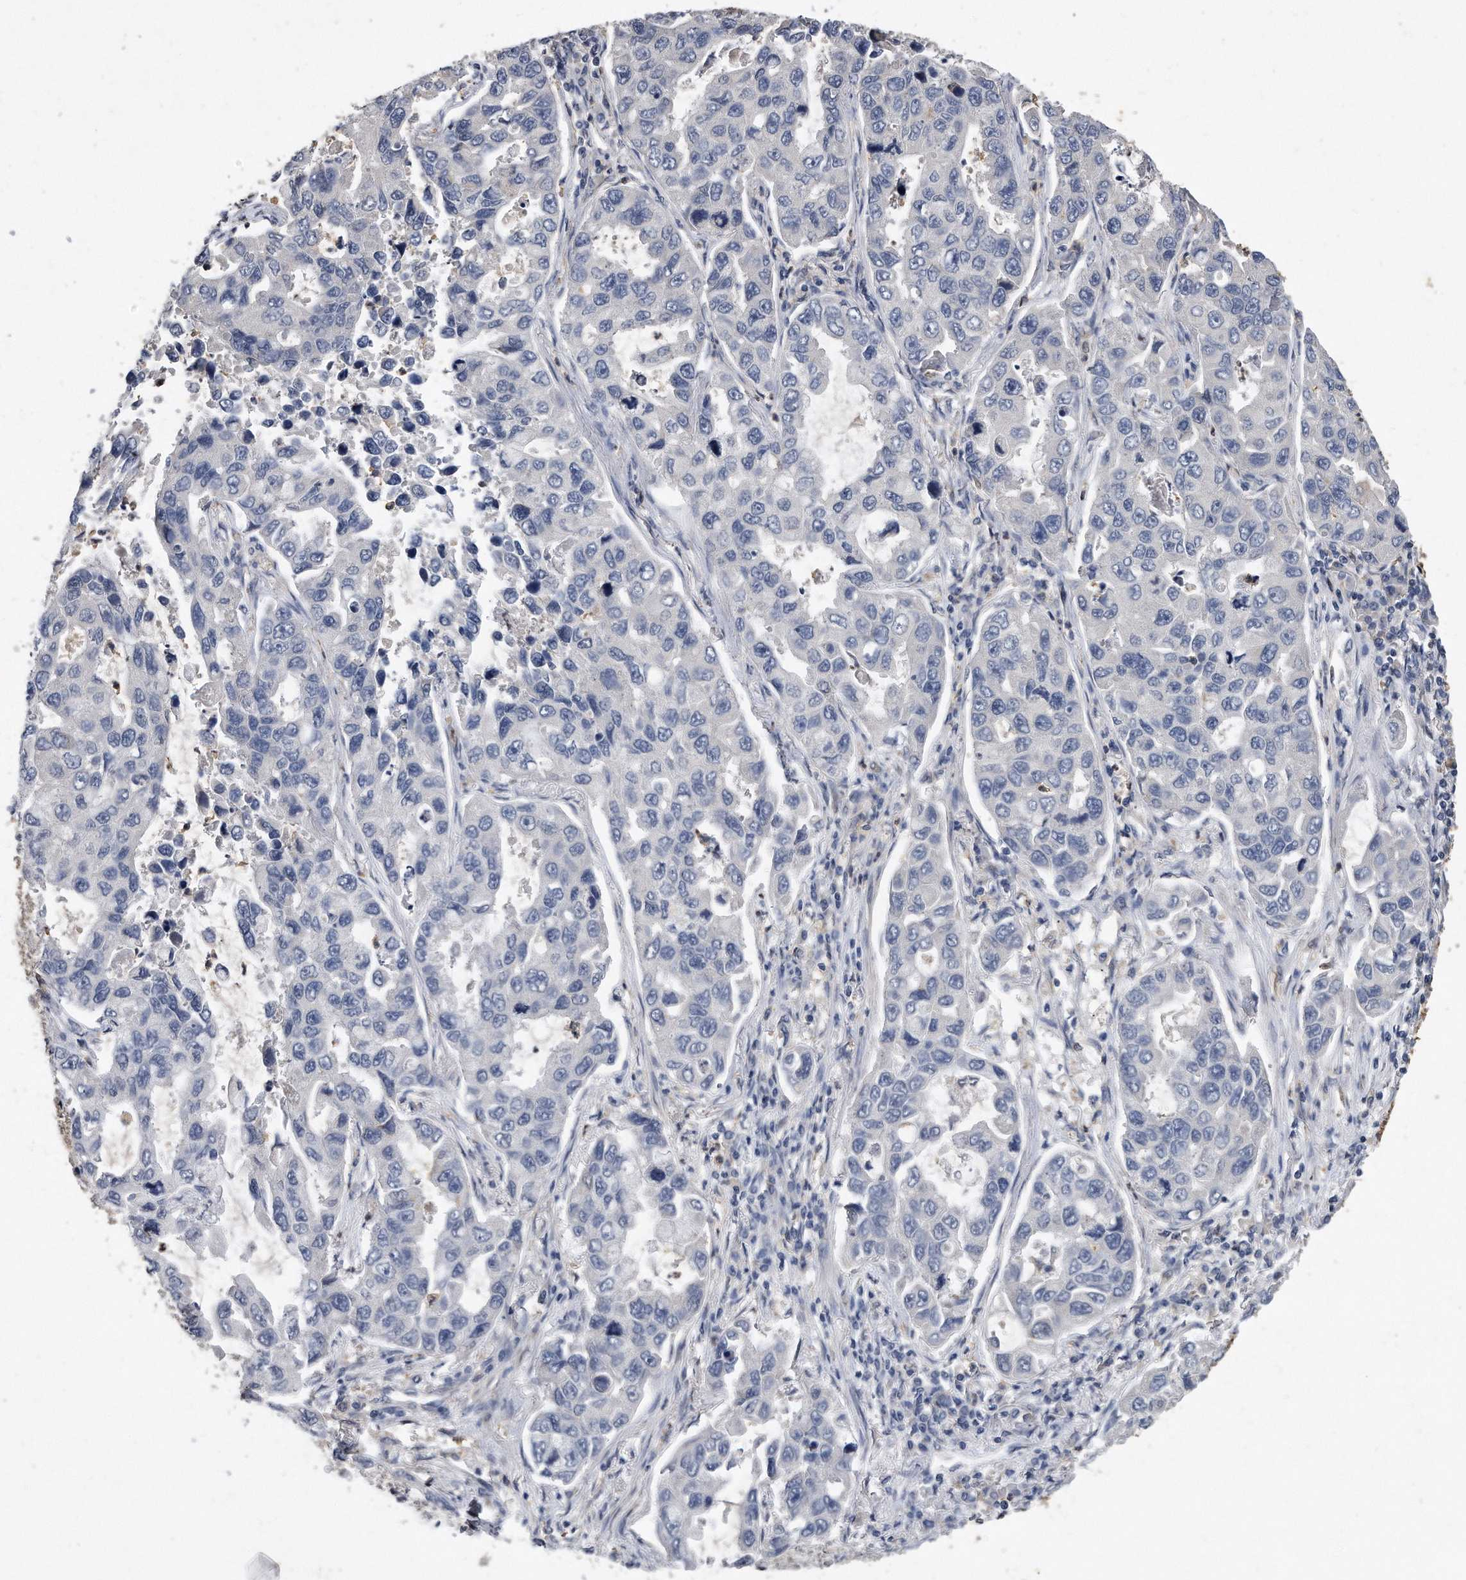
{"staining": {"intensity": "negative", "quantity": "none", "location": "none"}, "tissue": "lung cancer", "cell_type": "Tumor cells", "image_type": "cancer", "snomed": [{"axis": "morphology", "description": "Adenocarcinoma, NOS"}, {"axis": "topography", "description": "Lung"}], "caption": "Protein analysis of lung cancer (adenocarcinoma) displays no significant positivity in tumor cells.", "gene": "HOMER3", "patient": {"sex": "male", "age": 64}}